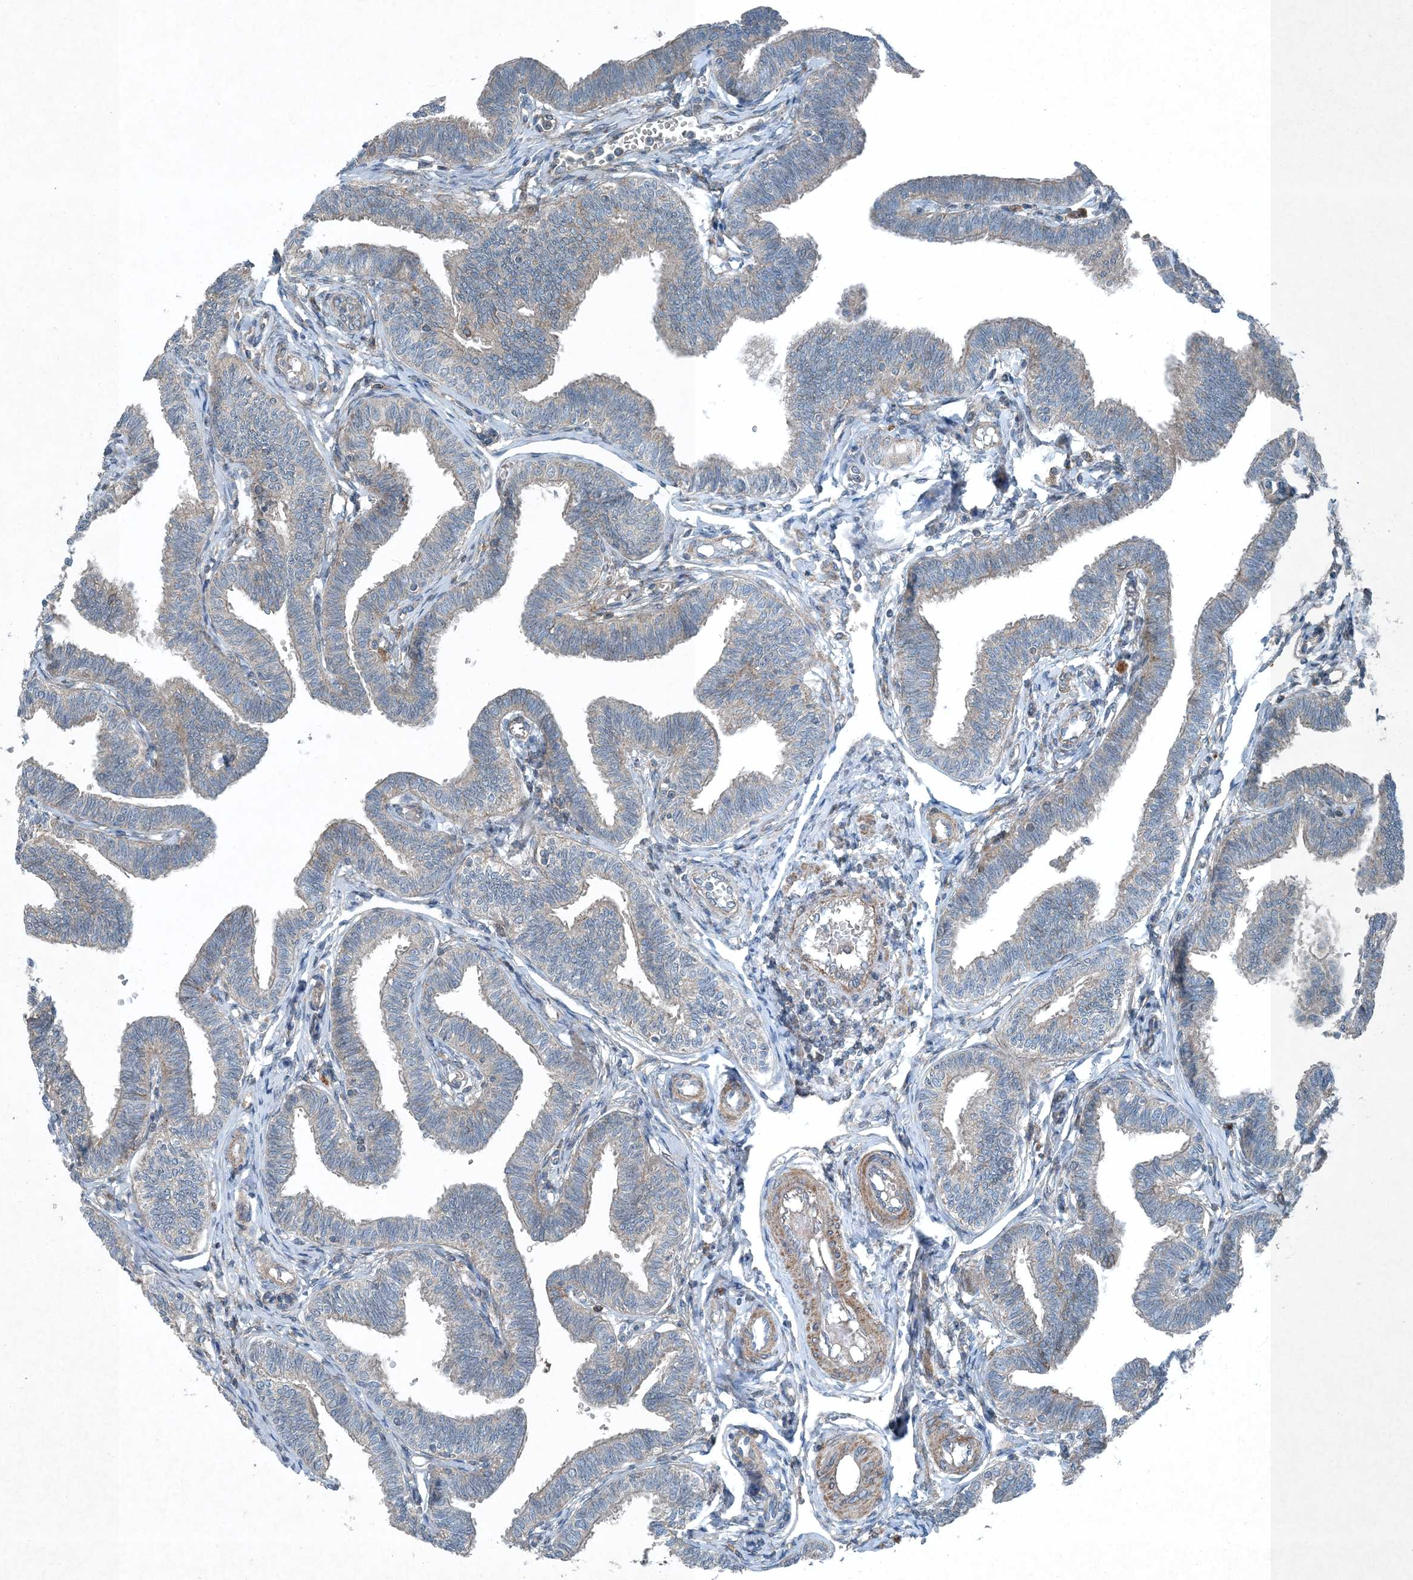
{"staining": {"intensity": "weak", "quantity": "<25%", "location": "cytoplasmic/membranous"}, "tissue": "fallopian tube", "cell_type": "Glandular cells", "image_type": "normal", "snomed": [{"axis": "morphology", "description": "Normal tissue, NOS"}, {"axis": "topography", "description": "Fallopian tube"}, {"axis": "topography", "description": "Ovary"}], "caption": "Photomicrograph shows no protein positivity in glandular cells of benign fallopian tube. (DAB IHC with hematoxylin counter stain).", "gene": "APOM", "patient": {"sex": "female", "age": 23}}